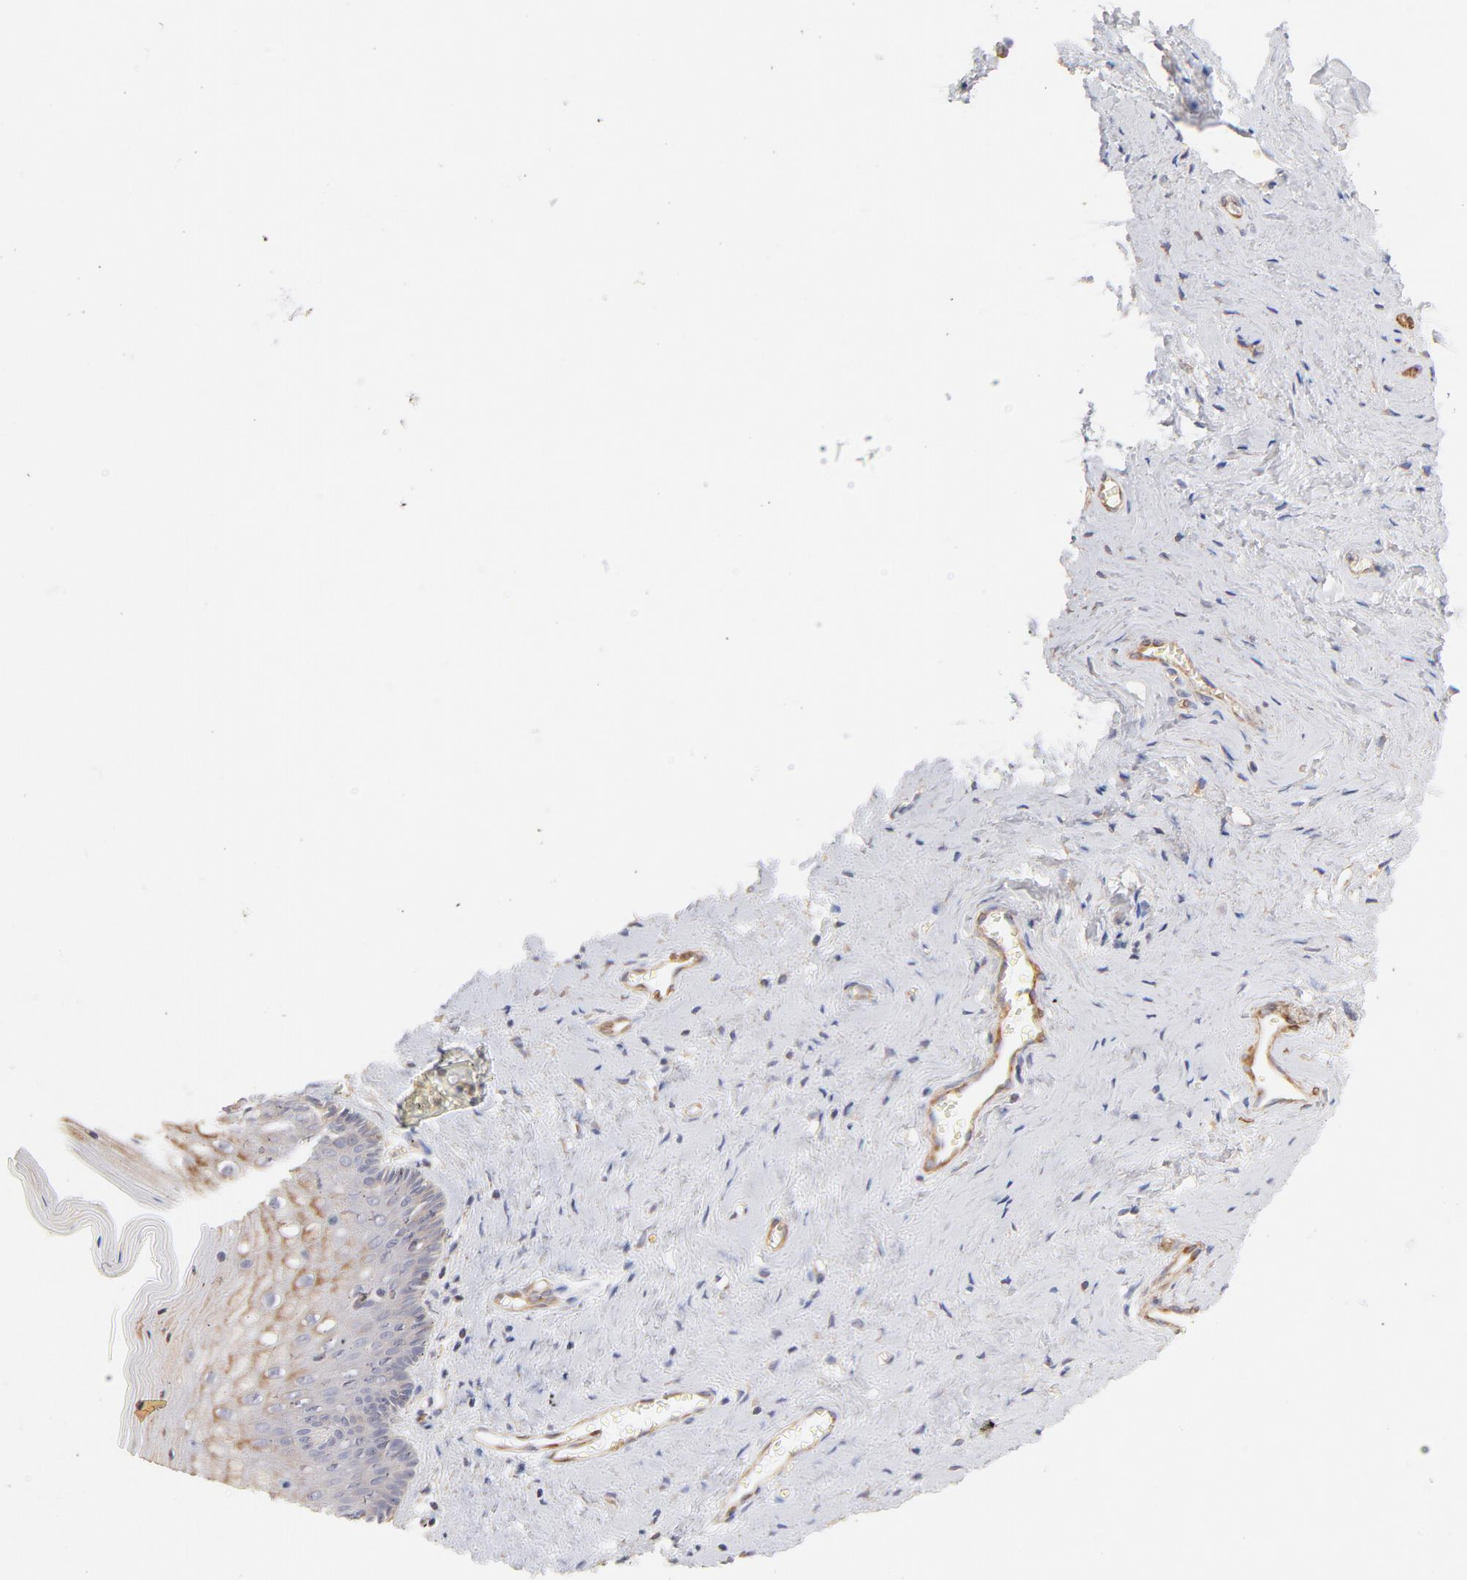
{"staining": {"intensity": "weak", "quantity": "<25%", "location": "cytoplasmic/membranous"}, "tissue": "vagina", "cell_type": "Squamous epithelial cells", "image_type": "normal", "snomed": [{"axis": "morphology", "description": "Normal tissue, NOS"}, {"axis": "topography", "description": "Vagina"}], "caption": "An IHC micrograph of benign vagina is shown. There is no staining in squamous epithelial cells of vagina. (Immunohistochemistry (ihc), brightfield microscopy, high magnification).", "gene": "LDLRAP1", "patient": {"sex": "female", "age": 46}}